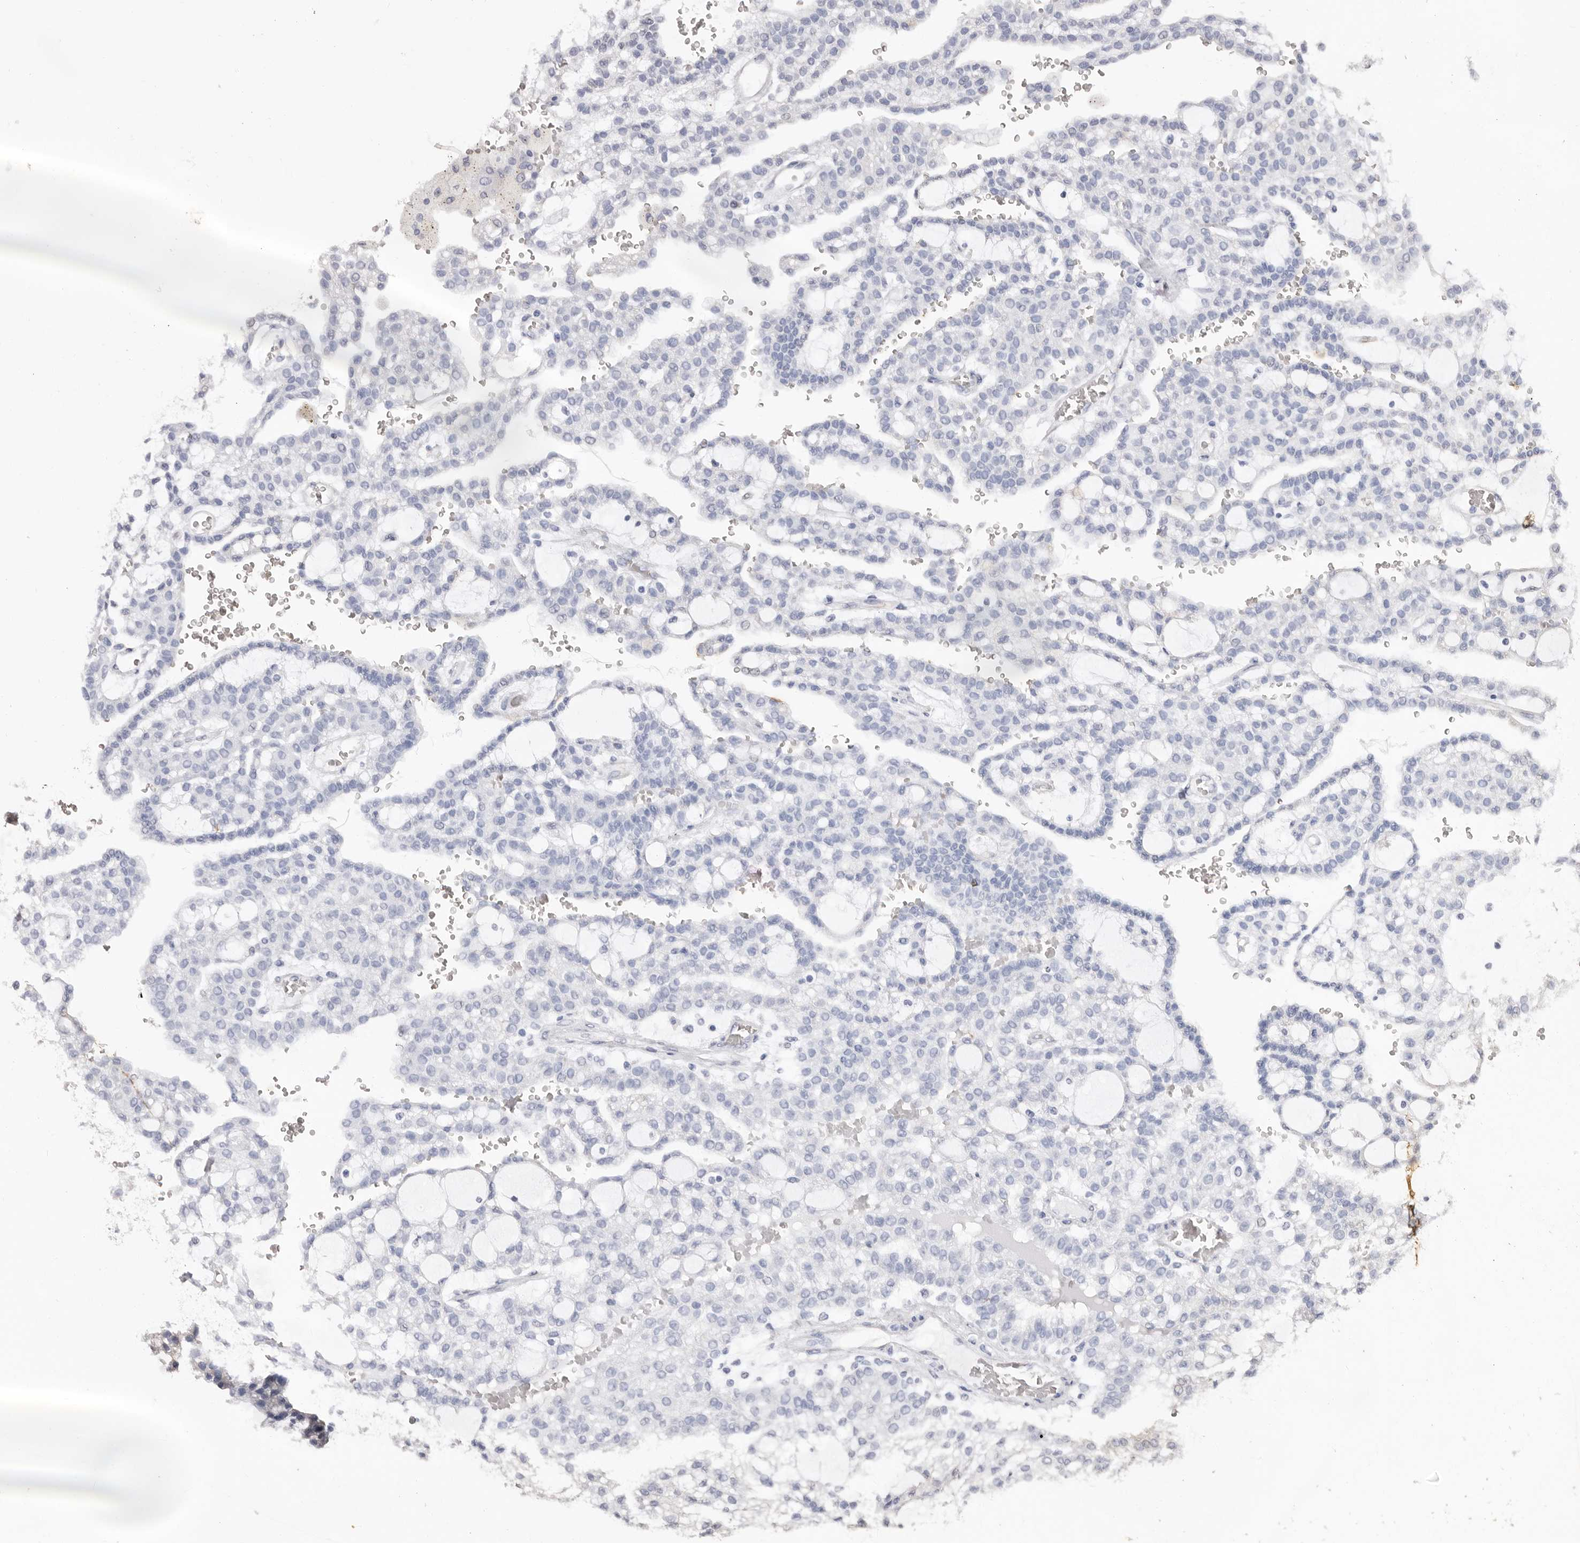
{"staining": {"intensity": "negative", "quantity": "none", "location": "none"}, "tissue": "renal cancer", "cell_type": "Tumor cells", "image_type": "cancer", "snomed": [{"axis": "morphology", "description": "Adenocarcinoma, NOS"}, {"axis": "topography", "description": "Kidney"}], "caption": "There is no significant expression in tumor cells of renal cancer. (Brightfield microscopy of DAB IHC at high magnification).", "gene": "GPR27", "patient": {"sex": "male", "age": 63}}